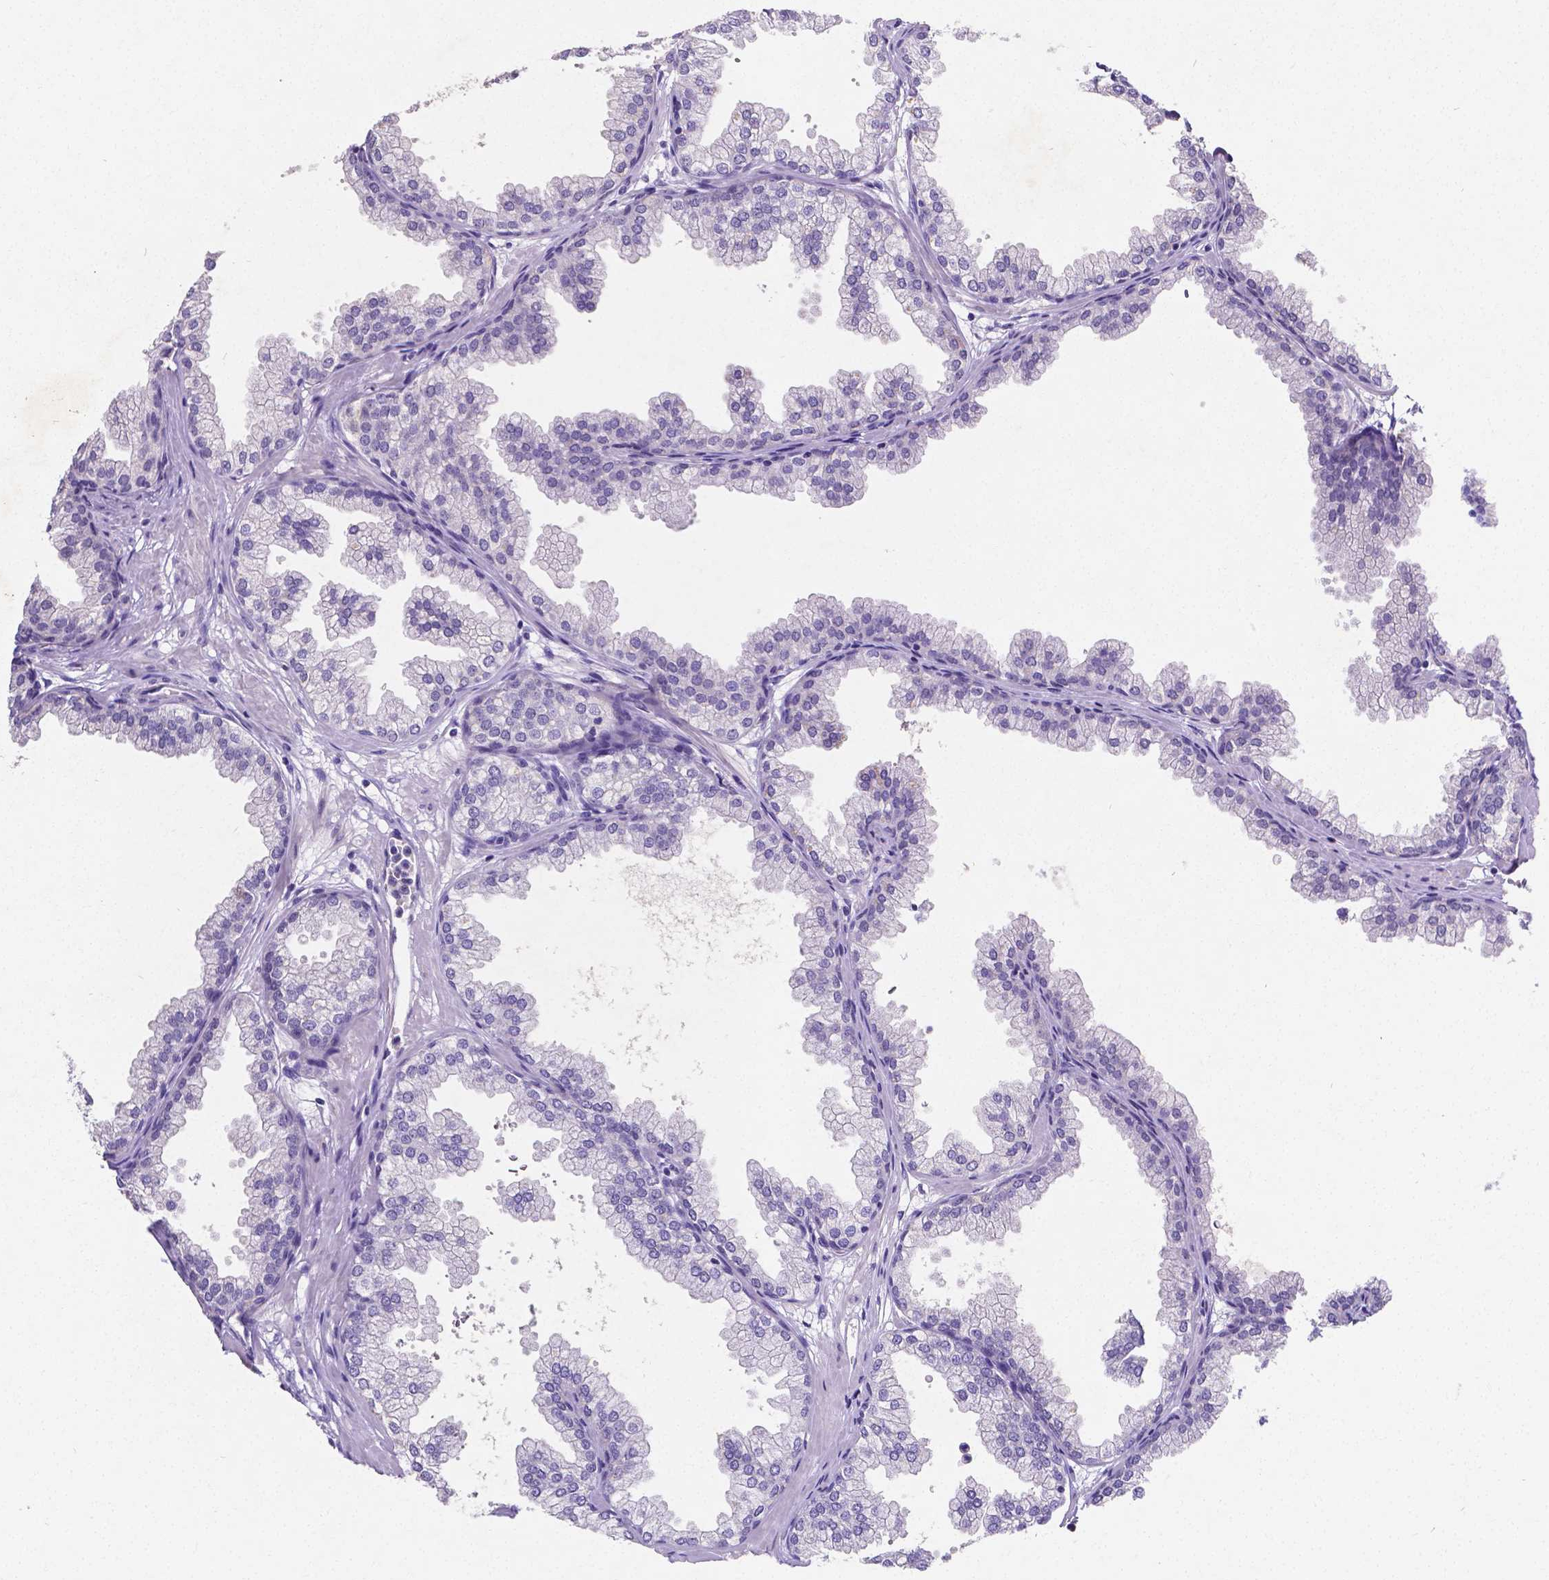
{"staining": {"intensity": "negative", "quantity": "none", "location": "none"}, "tissue": "prostate", "cell_type": "Glandular cells", "image_type": "normal", "snomed": [{"axis": "morphology", "description": "Normal tissue, NOS"}, {"axis": "topography", "description": "Prostate"}], "caption": "Benign prostate was stained to show a protein in brown. There is no significant positivity in glandular cells.", "gene": "SATB2", "patient": {"sex": "male", "age": 37}}